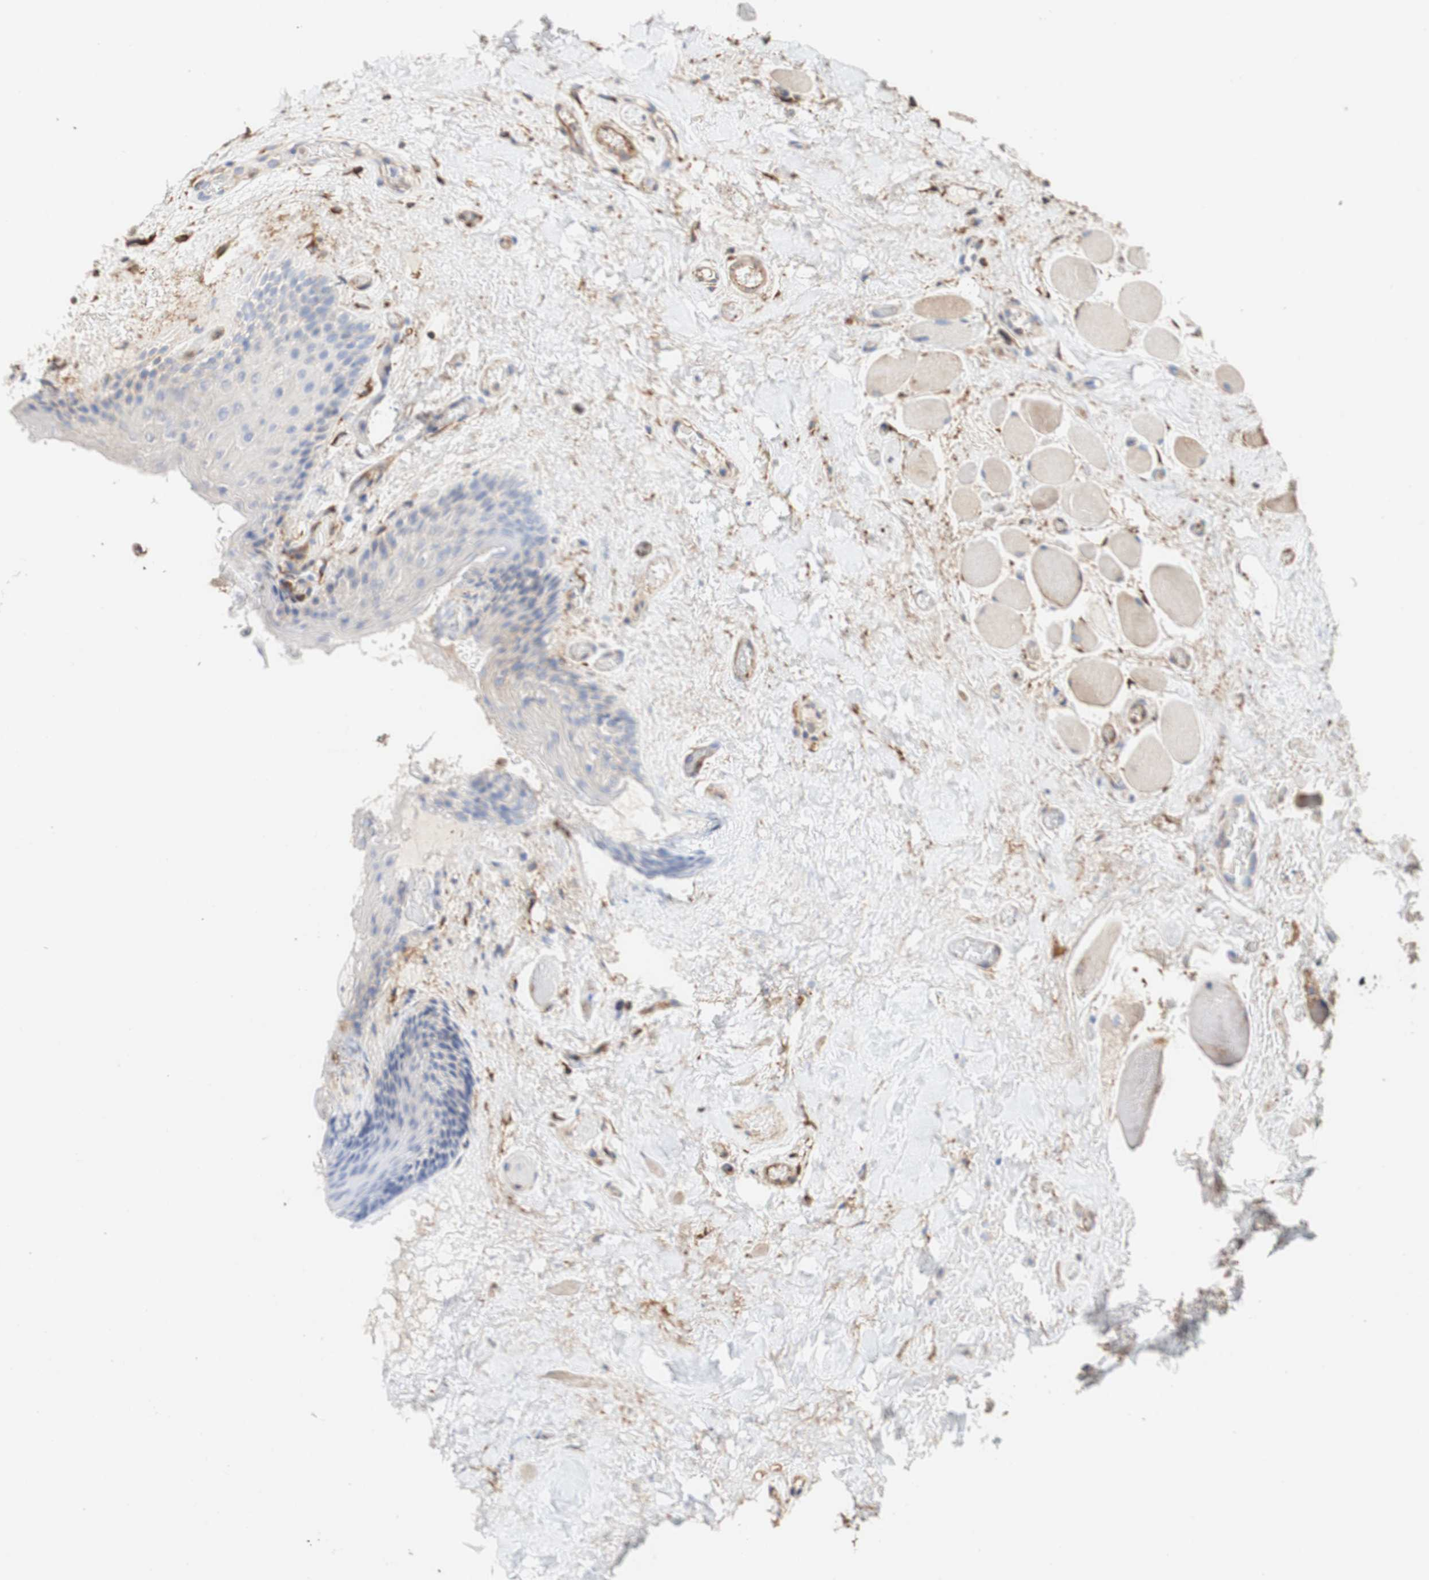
{"staining": {"intensity": "negative", "quantity": "none", "location": "none"}, "tissue": "oral mucosa", "cell_type": "Squamous epithelial cells", "image_type": "normal", "snomed": [{"axis": "morphology", "description": "Normal tissue, NOS"}, {"axis": "morphology", "description": "Squamous cell carcinoma, NOS"}, {"axis": "topography", "description": "Skeletal muscle"}, {"axis": "topography", "description": "Adipose tissue"}, {"axis": "topography", "description": "Vascular tissue"}, {"axis": "topography", "description": "Oral tissue"}, {"axis": "topography", "description": "Peripheral nerve tissue"}, {"axis": "topography", "description": "Head-Neck"}], "caption": "A histopathology image of oral mucosa stained for a protein shows no brown staining in squamous epithelial cells. (Stains: DAB immunohistochemistry (IHC) with hematoxylin counter stain, Microscopy: brightfield microscopy at high magnification).", "gene": "EIF2AK4", "patient": {"sex": "male", "age": 71}}